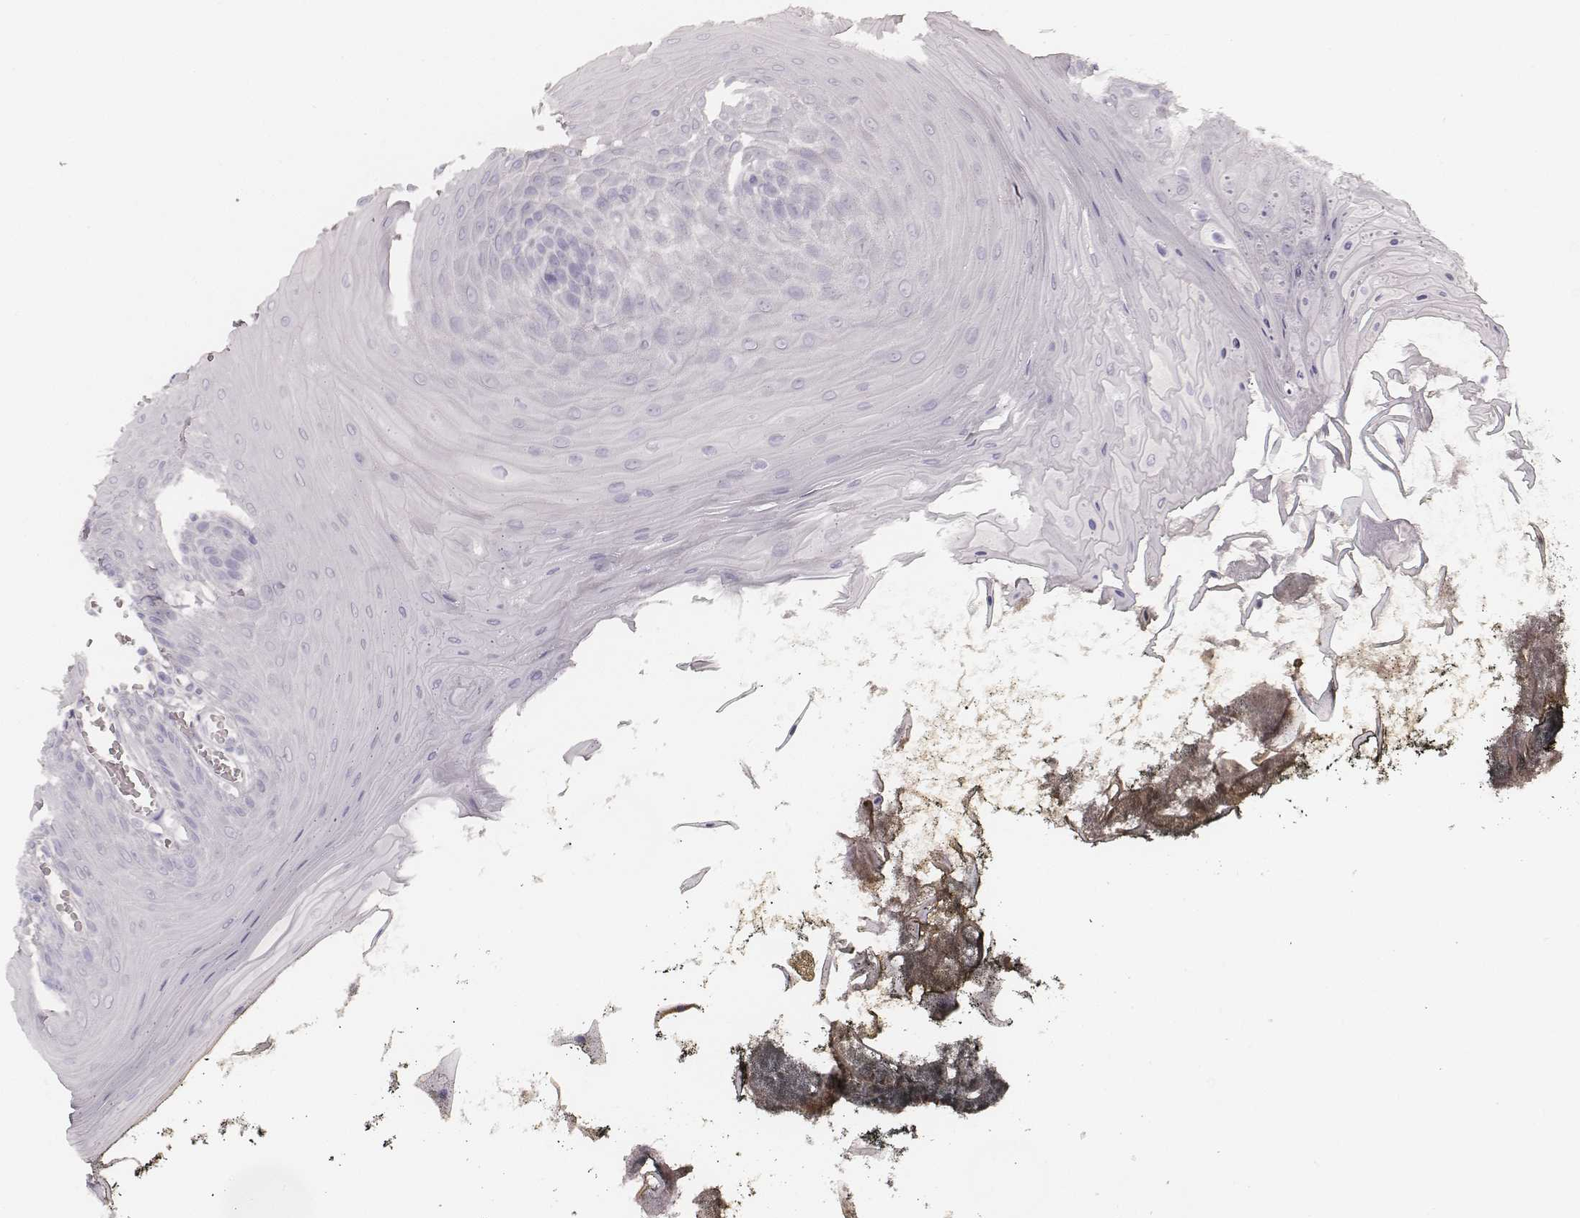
{"staining": {"intensity": "negative", "quantity": "none", "location": "none"}, "tissue": "oral mucosa", "cell_type": "Squamous epithelial cells", "image_type": "normal", "snomed": [{"axis": "morphology", "description": "Normal tissue, NOS"}, {"axis": "topography", "description": "Oral tissue"}], "caption": "The IHC photomicrograph has no significant positivity in squamous epithelial cells of oral mucosa.", "gene": "KRT72", "patient": {"sex": "male", "age": 9}}